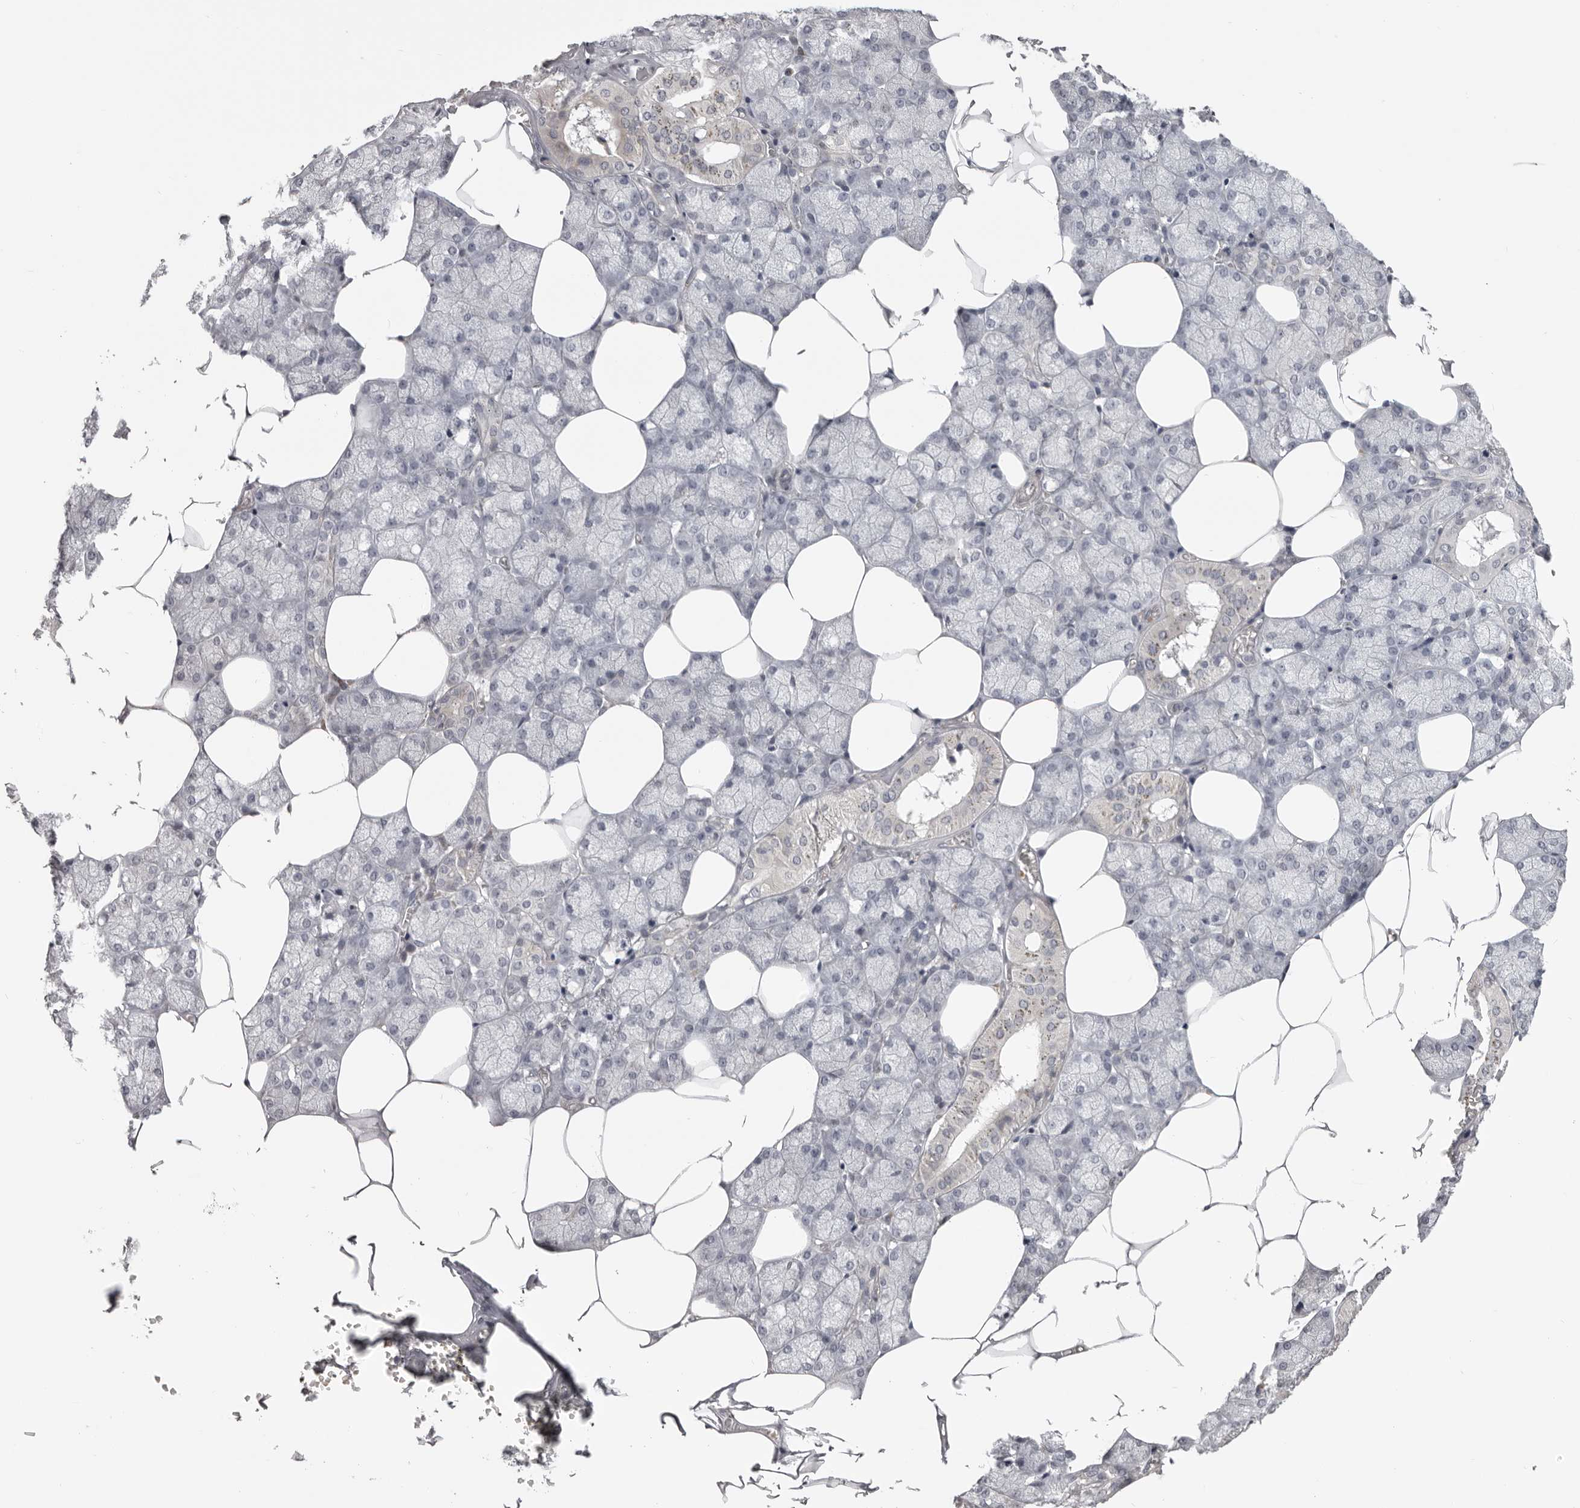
{"staining": {"intensity": "weak", "quantity": "<25%", "location": "cytoplasmic/membranous"}, "tissue": "salivary gland", "cell_type": "Glandular cells", "image_type": "normal", "snomed": [{"axis": "morphology", "description": "Normal tissue, NOS"}, {"axis": "topography", "description": "Salivary gland"}], "caption": "This is an IHC micrograph of benign human salivary gland. There is no expression in glandular cells.", "gene": "EPHA10", "patient": {"sex": "male", "age": 62}}